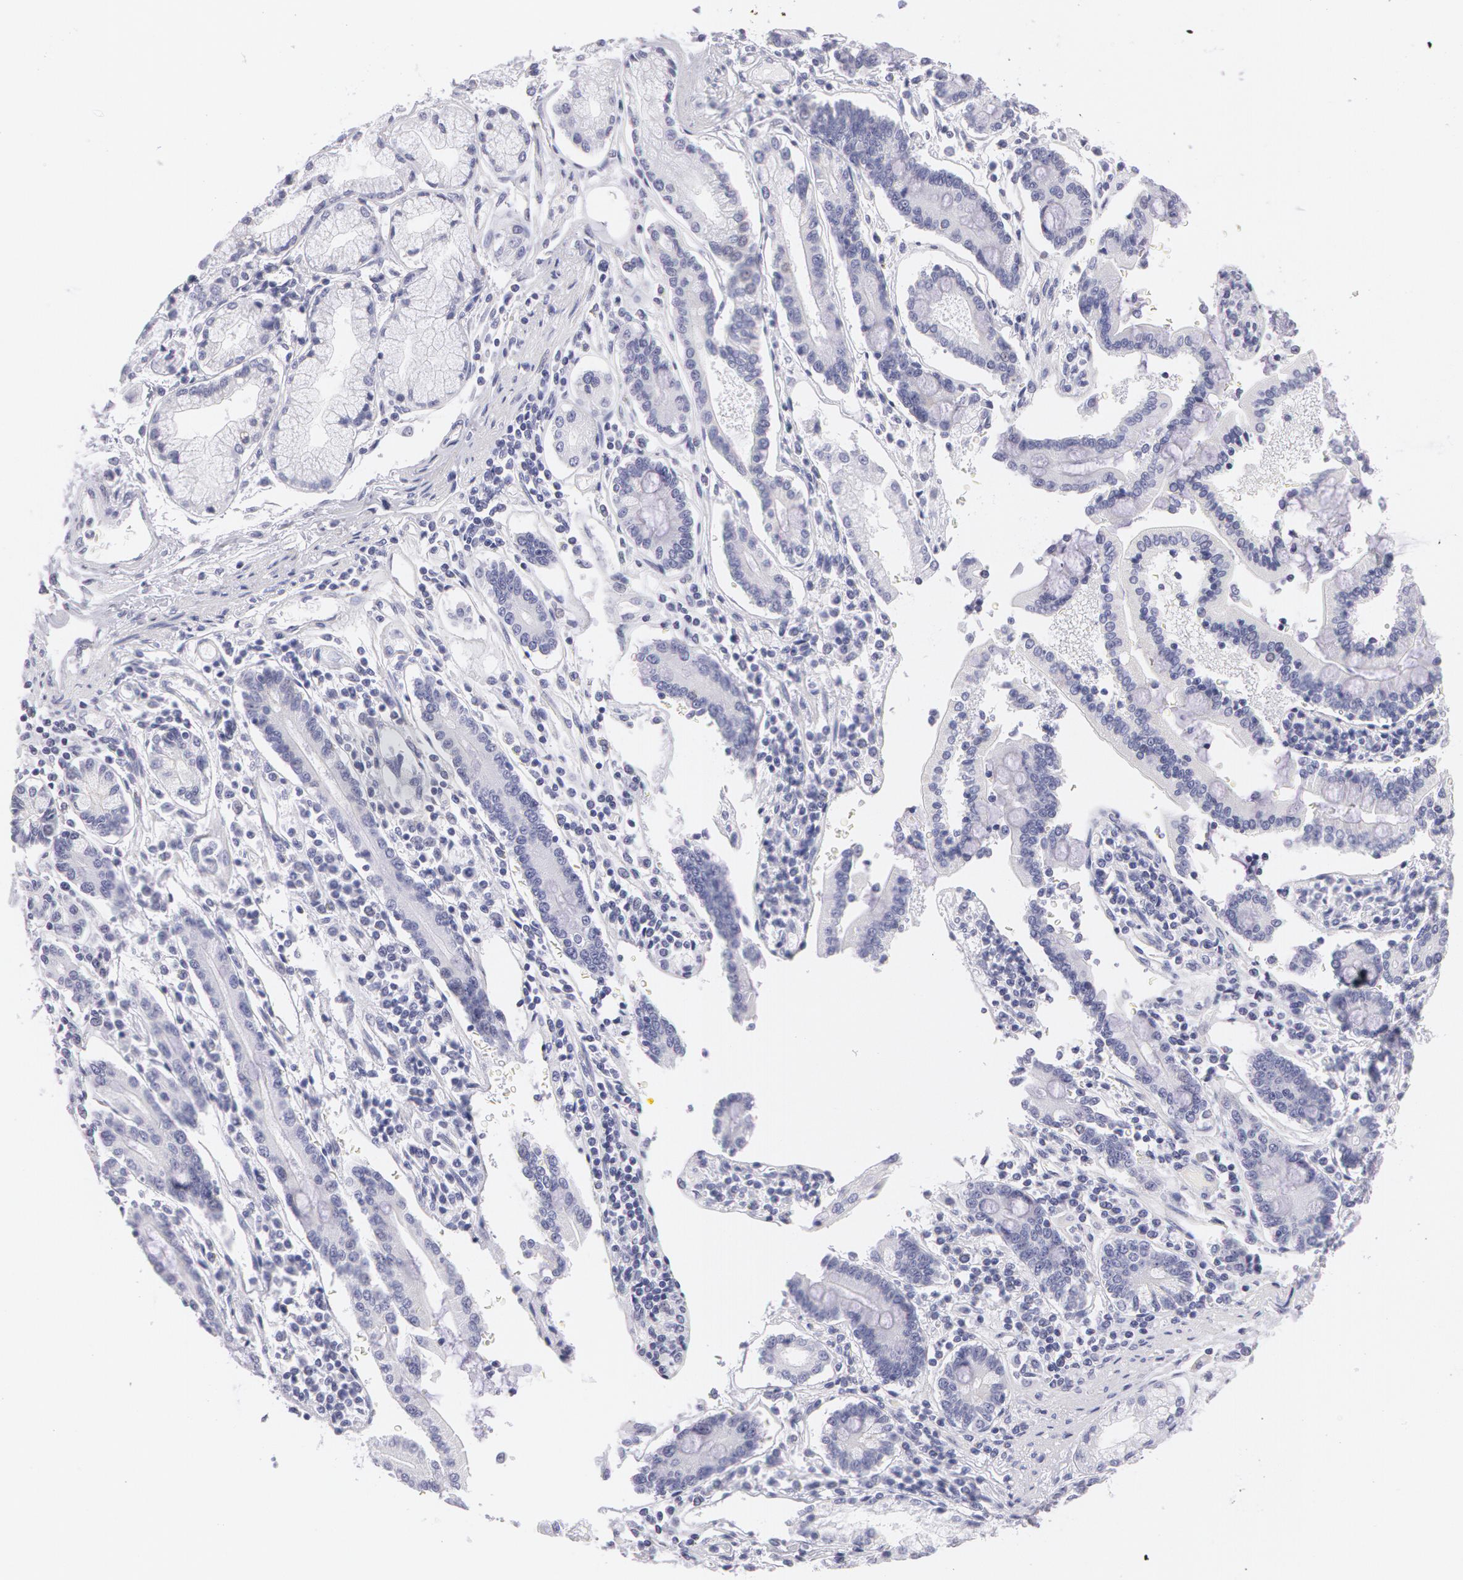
{"staining": {"intensity": "negative", "quantity": "none", "location": "none"}, "tissue": "pancreatic cancer", "cell_type": "Tumor cells", "image_type": "cancer", "snomed": [{"axis": "morphology", "description": "Adenocarcinoma, NOS"}, {"axis": "topography", "description": "Pancreas"}], "caption": "A photomicrograph of human pancreatic adenocarcinoma is negative for staining in tumor cells. (Stains: DAB immunohistochemistry with hematoxylin counter stain, Microscopy: brightfield microscopy at high magnification).", "gene": "AMACR", "patient": {"sex": "female", "age": 57}}